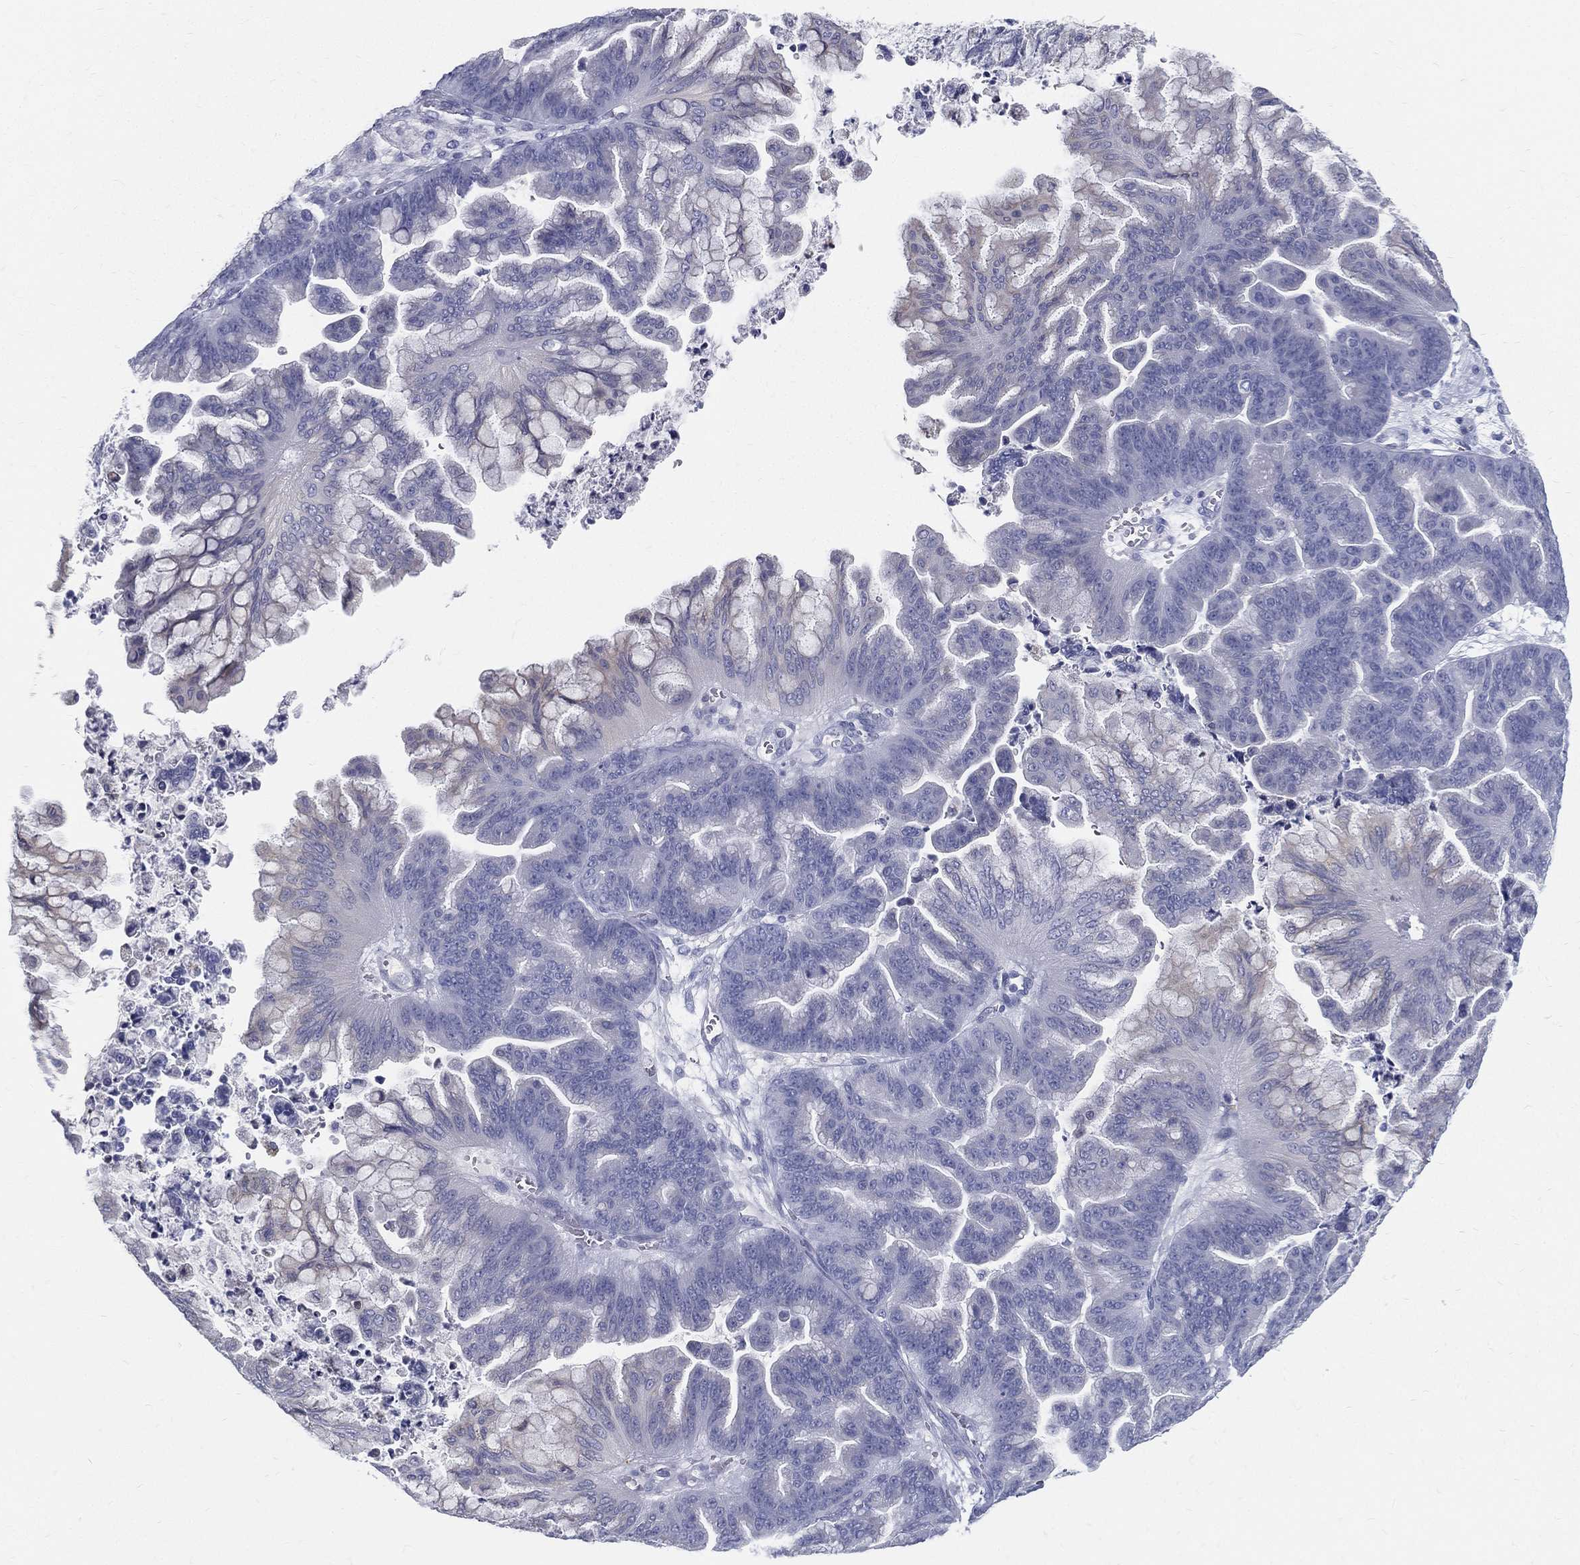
{"staining": {"intensity": "negative", "quantity": "none", "location": "none"}, "tissue": "ovarian cancer", "cell_type": "Tumor cells", "image_type": "cancer", "snomed": [{"axis": "morphology", "description": "Cystadenocarcinoma, mucinous, NOS"}, {"axis": "topography", "description": "Ovary"}], "caption": "This image is of mucinous cystadenocarcinoma (ovarian) stained with immunohistochemistry to label a protein in brown with the nuclei are counter-stained blue. There is no positivity in tumor cells.", "gene": "STS", "patient": {"sex": "female", "age": 67}}